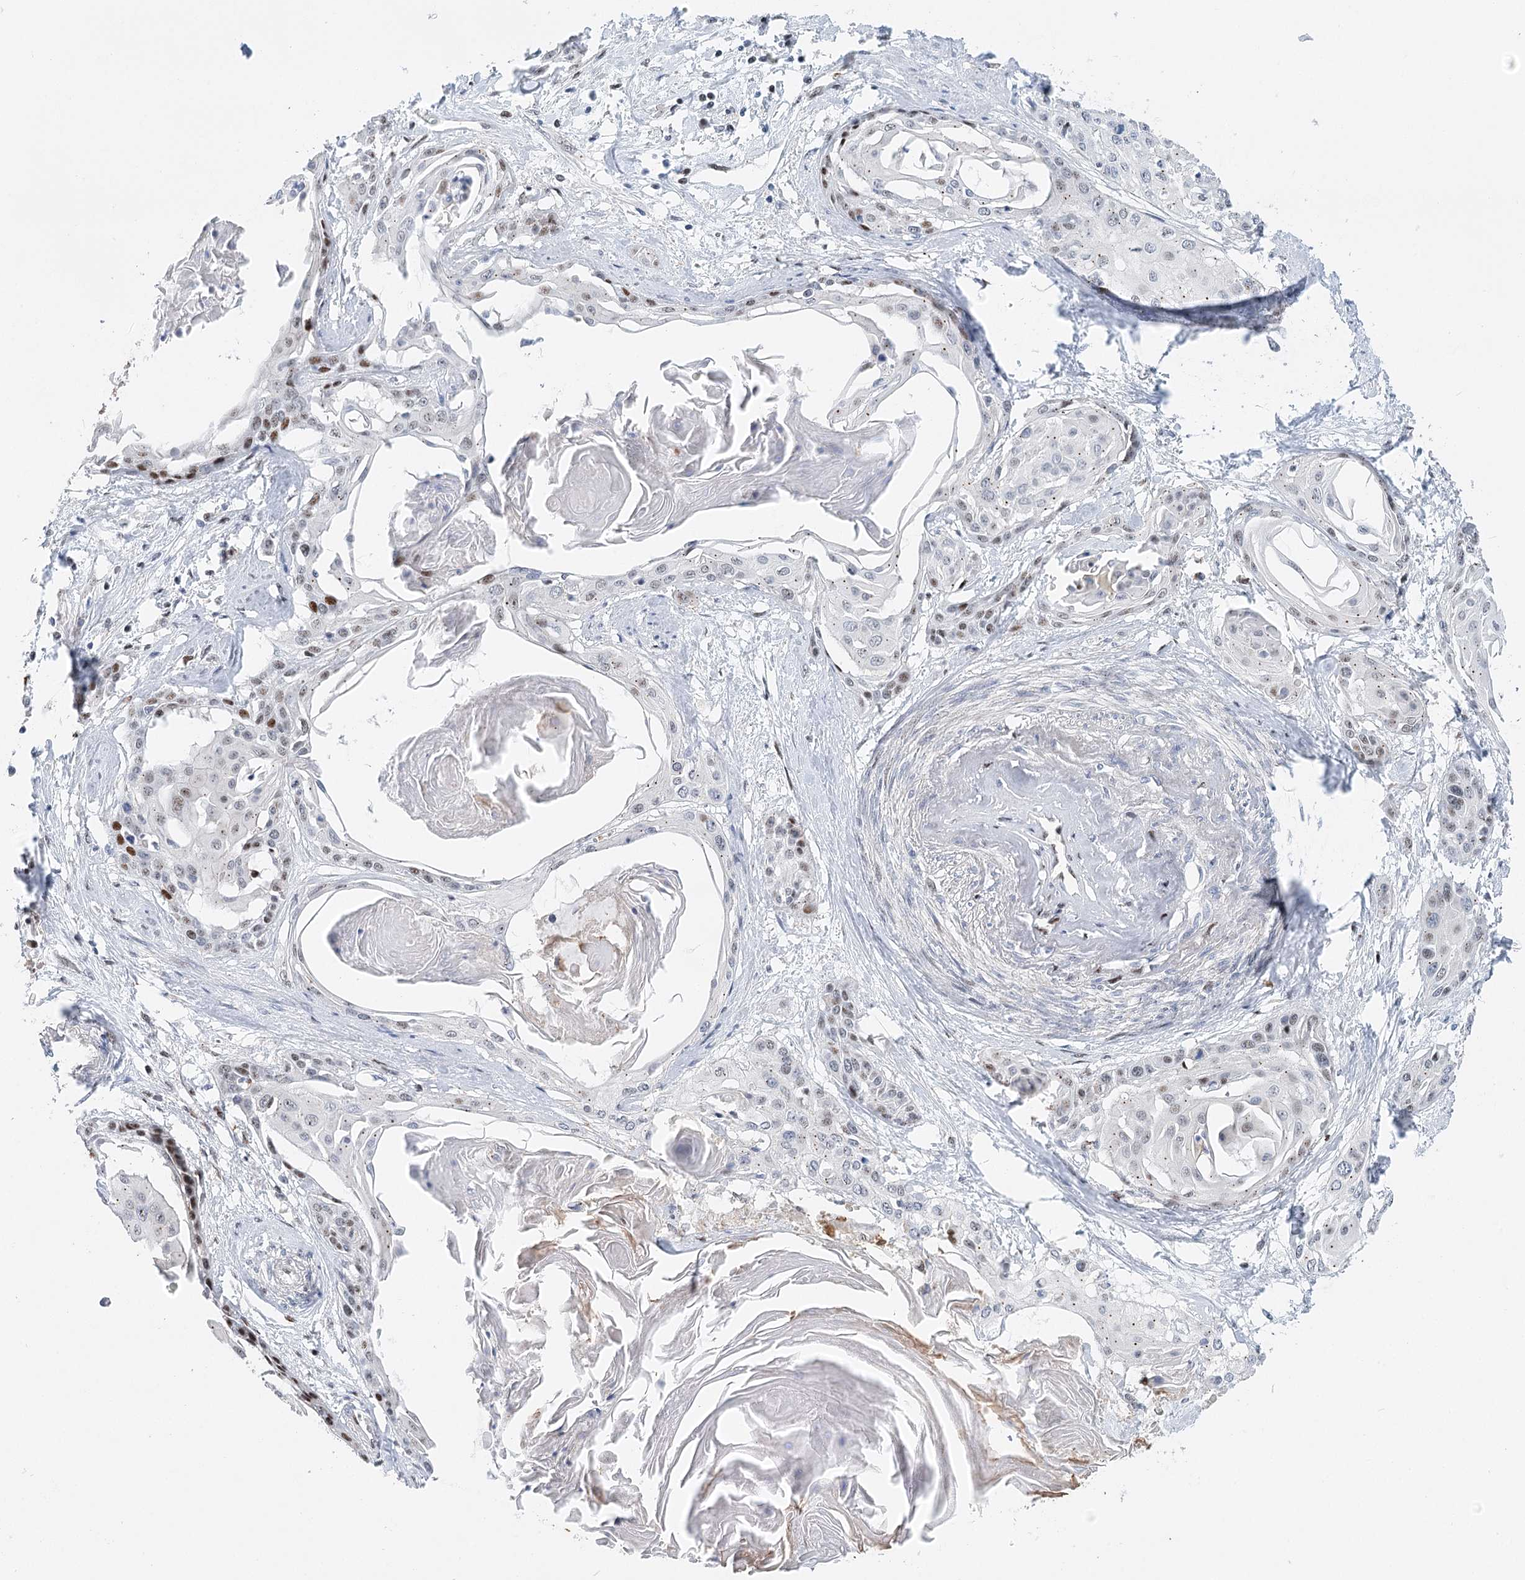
{"staining": {"intensity": "moderate", "quantity": "25%-75%", "location": "nuclear"}, "tissue": "cervical cancer", "cell_type": "Tumor cells", "image_type": "cancer", "snomed": [{"axis": "morphology", "description": "Squamous cell carcinoma, NOS"}, {"axis": "topography", "description": "Cervix"}], "caption": "Moderate nuclear protein expression is present in approximately 25%-75% of tumor cells in cervical squamous cell carcinoma.", "gene": "CAMTA1", "patient": {"sex": "female", "age": 57}}